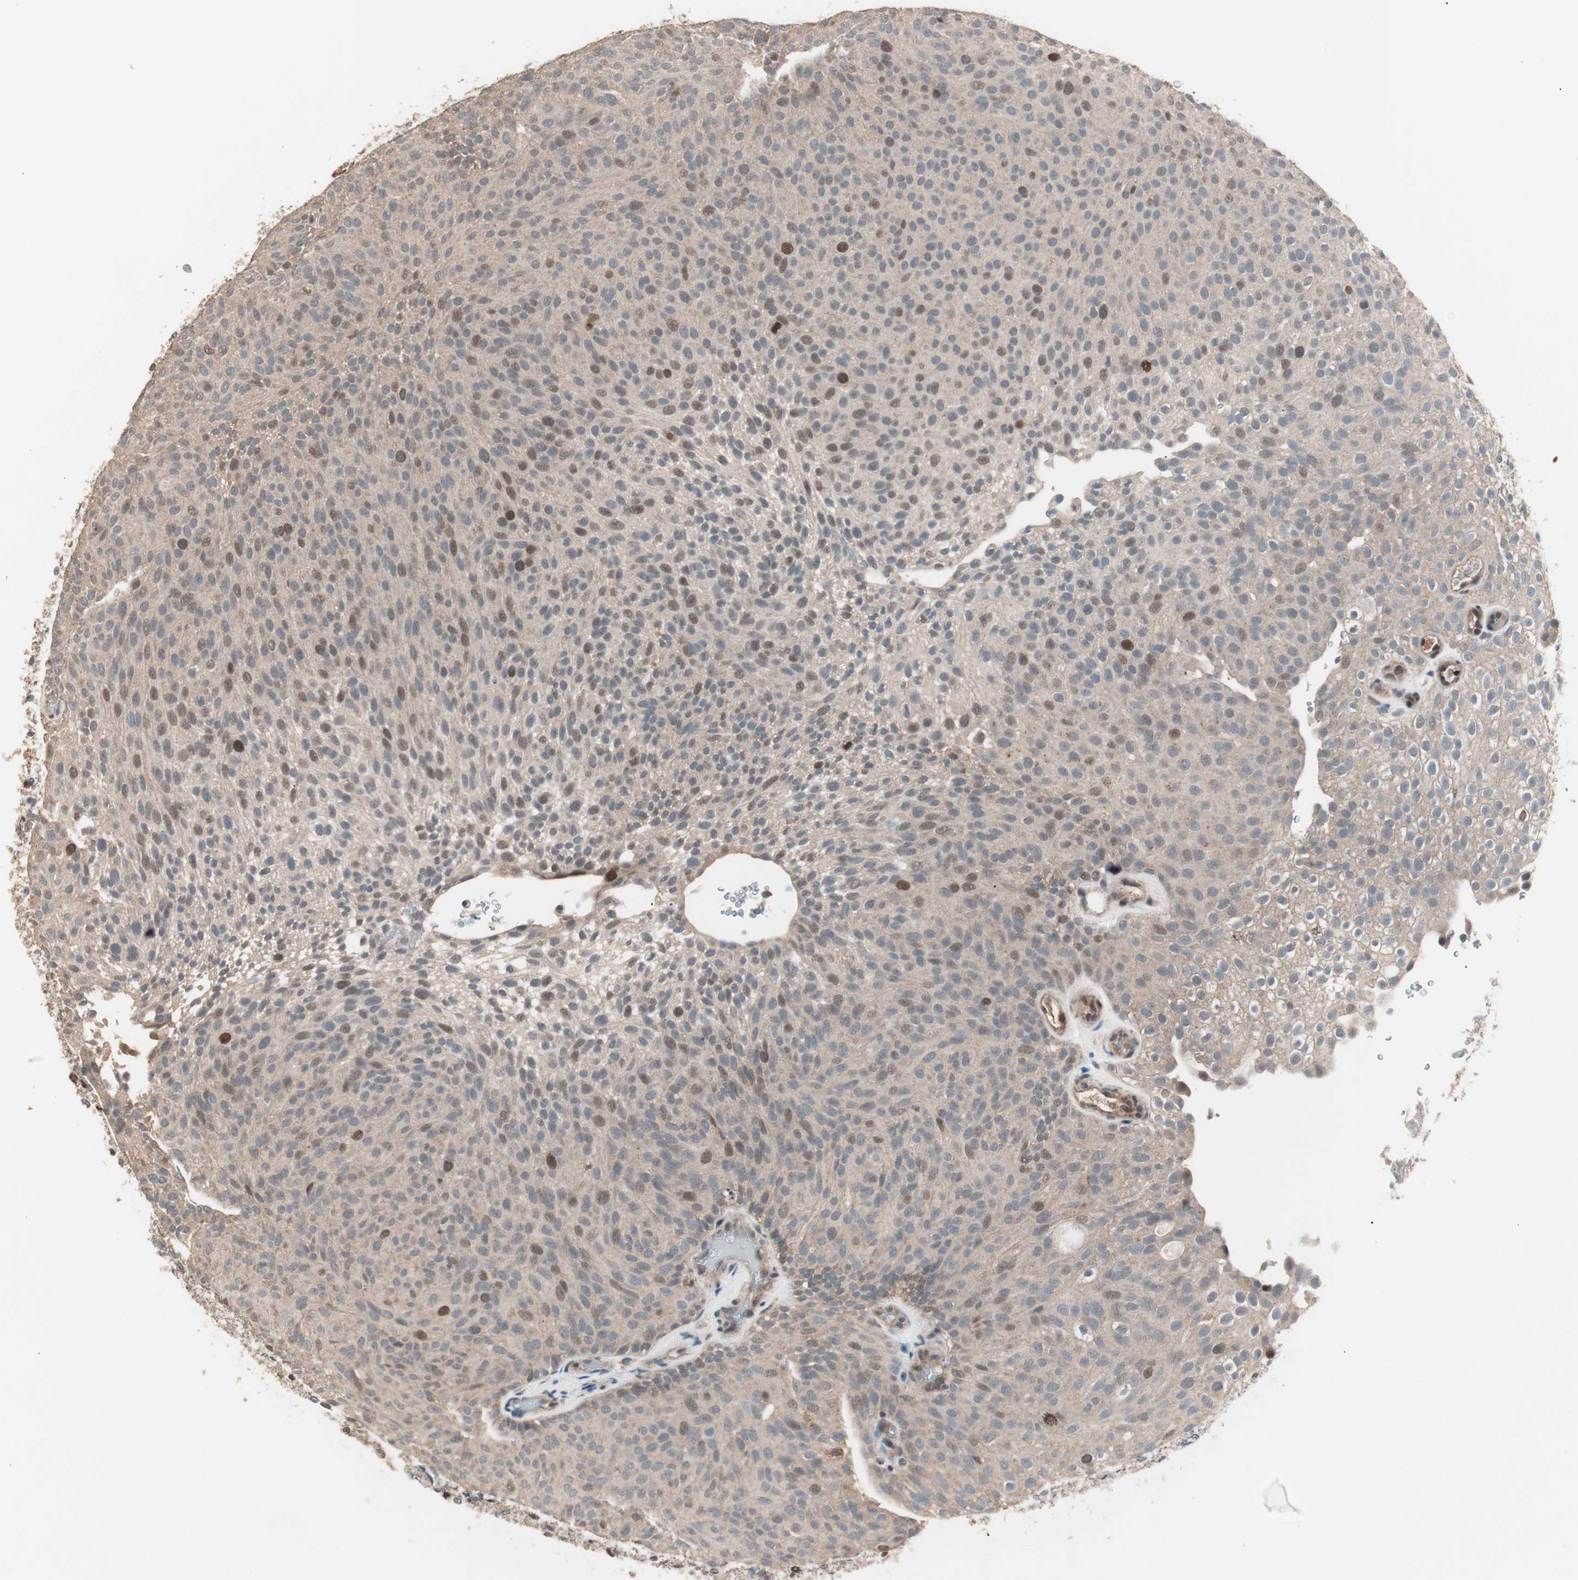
{"staining": {"intensity": "moderate", "quantity": ">75%", "location": "cytoplasmic/membranous,nuclear"}, "tissue": "urothelial cancer", "cell_type": "Tumor cells", "image_type": "cancer", "snomed": [{"axis": "morphology", "description": "Urothelial carcinoma, Low grade"}, {"axis": "topography", "description": "Urinary bladder"}], "caption": "Immunohistochemical staining of human urothelial cancer shows medium levels of moderate cytoplasmic/membranous and nuclear expression in about >75% of tumor cells.", "gene": "NFRKB", "patient": {"sex": "male", "age": 78}}